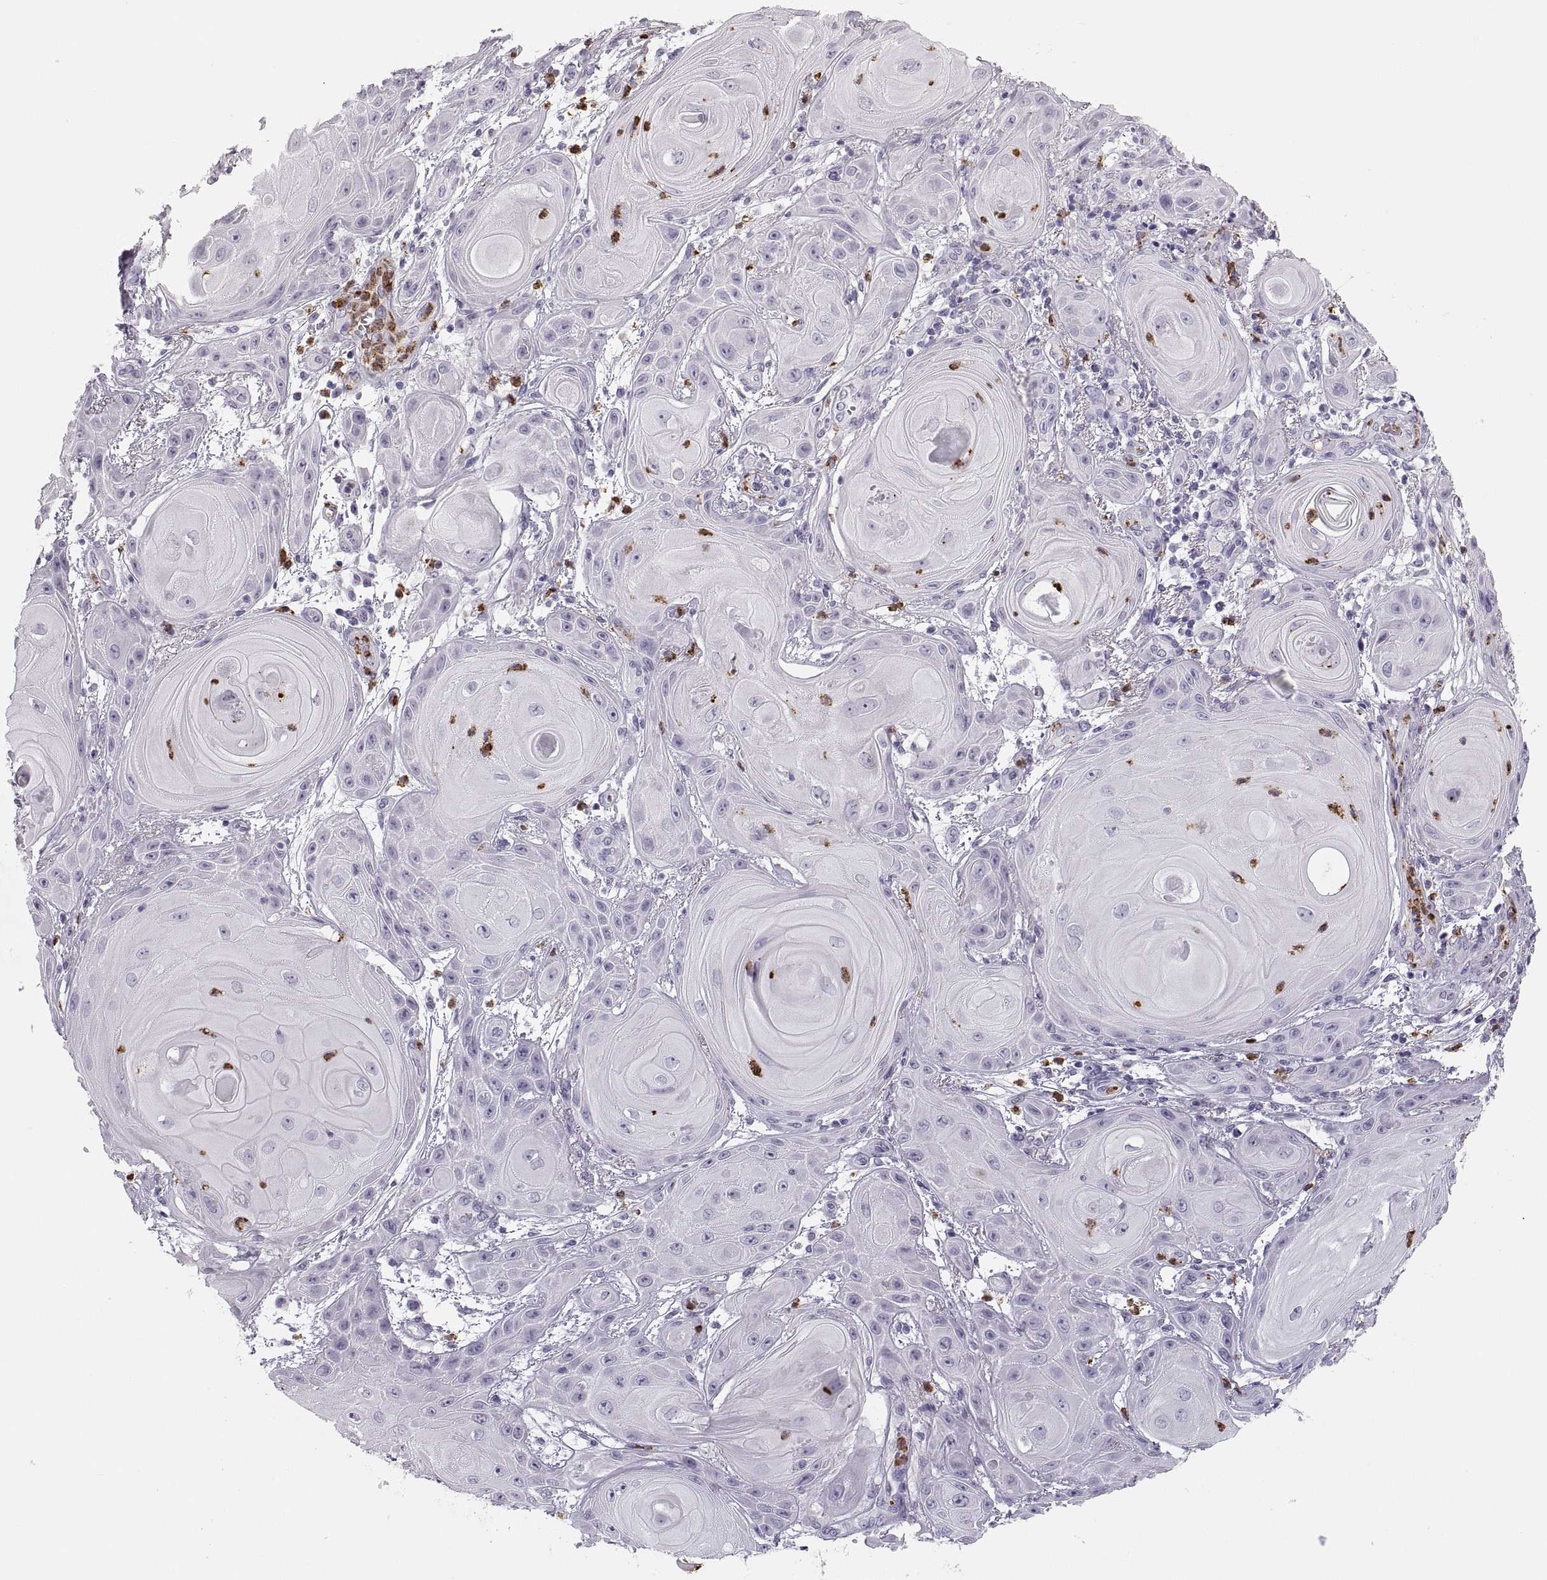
{"staining": {"intensity": "negative", "quantity": "none", "location": "none"}, "tissue": "skin cancer", "cell_type": "Tumor cells", "image_type": "cancer", "snomed": [{"axis": "morphology", "description": "Squamous cell carcinoma, NOS"}, {"axis": "topography", "description": "Skin"}], "caption": "The image exhibits no staining of tumor cells in skin squamous cell carcinoma.", "gene": "MILR1", "patient": {"sex": "male", "age": 62}}